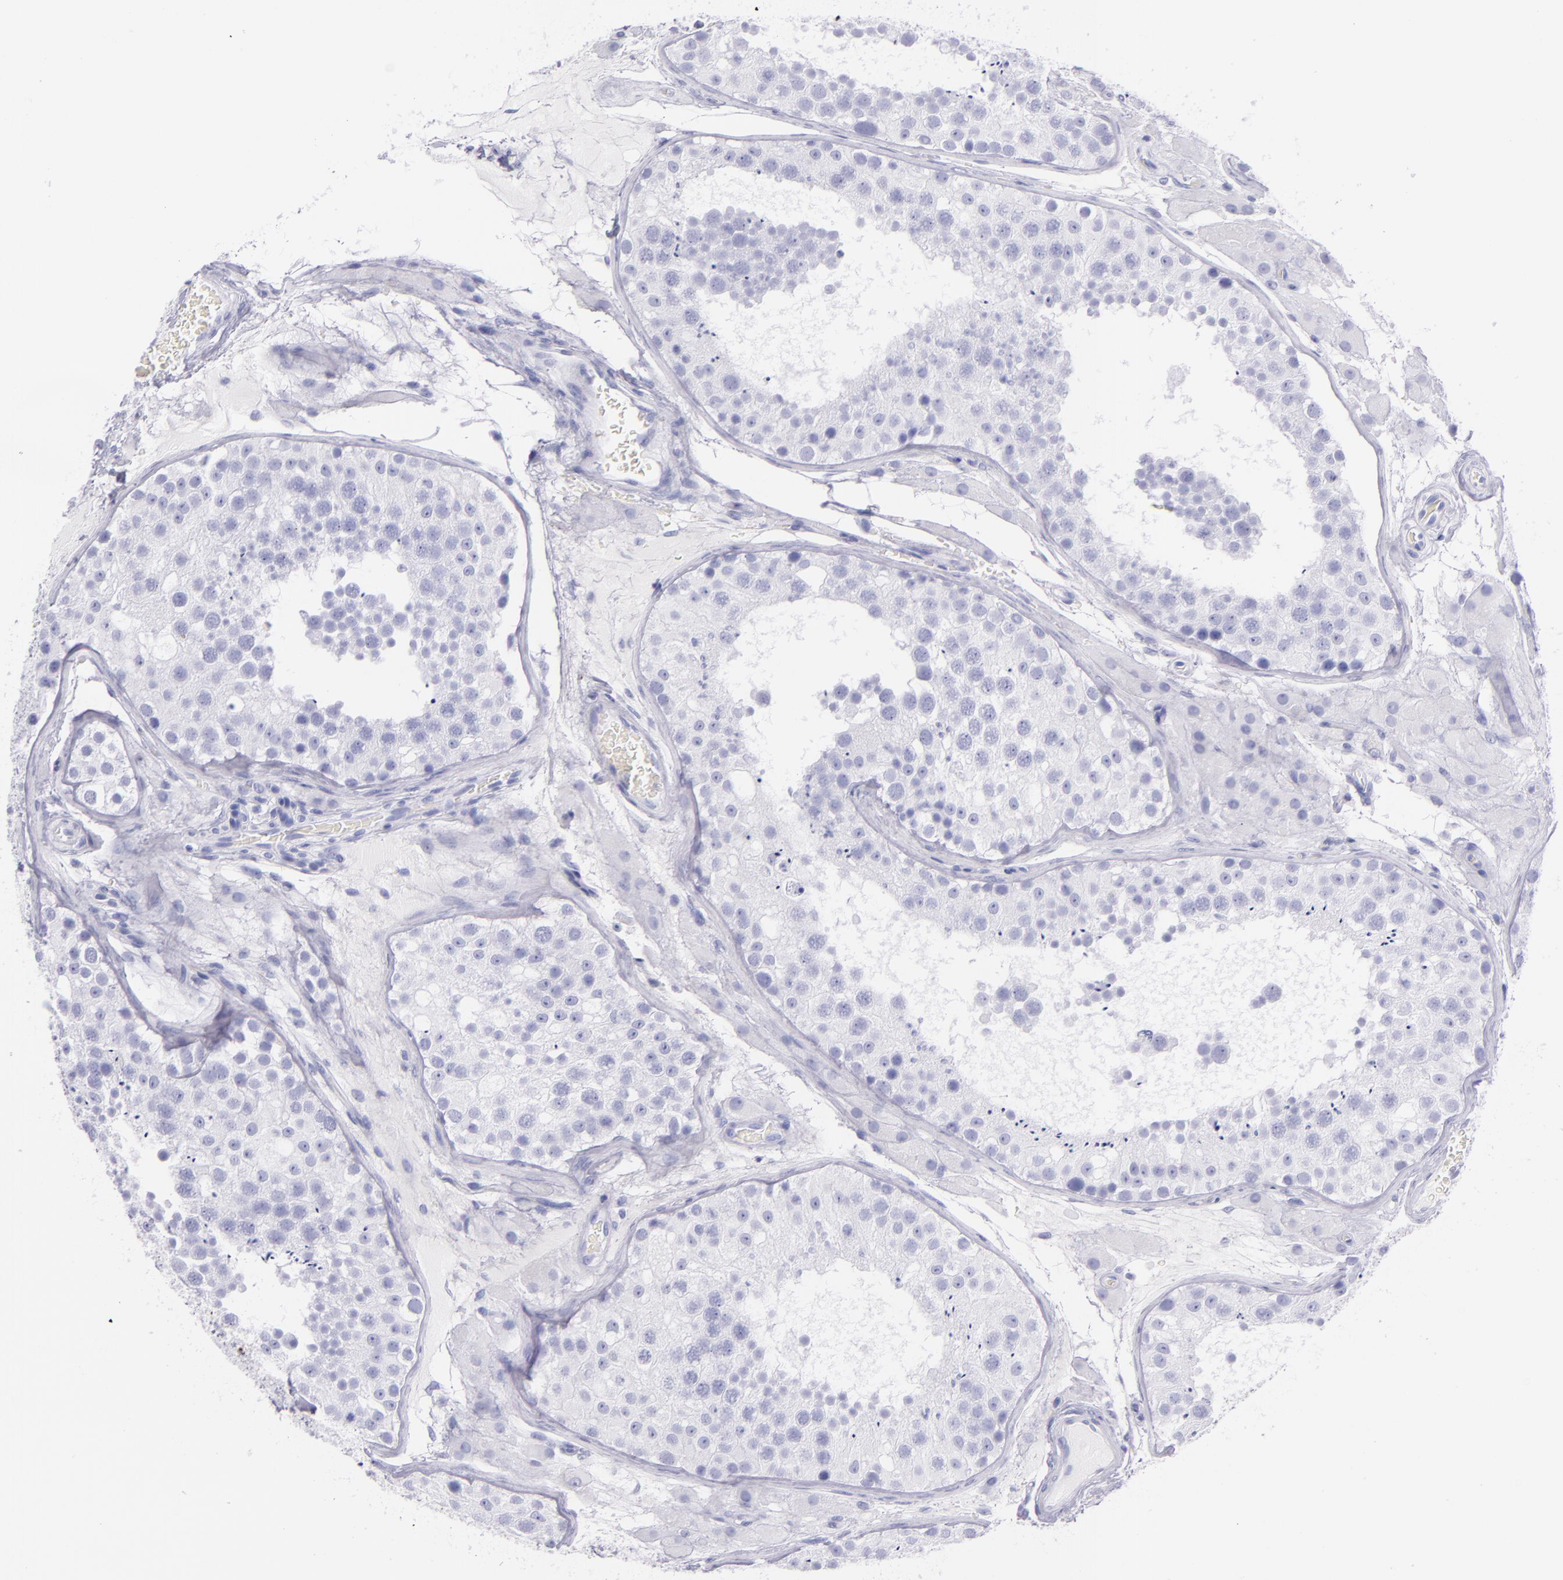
{"staining": {"intensity": "negative", "quantity": "none", "location": "none"}, "tissue": "testis", "cell_type": "Cells in seminiferous ducts", "image_type": "normal", "snomed": [{"axis": "morphology", "description": "Normal tissue, NOS"}, {"axis": "topography", "description": "Testis"}], "caption": "IHC image of unremarkable testis: testis stained with DAB displays no significant protein staining in cells in seminiferous ducts. Nuclei are stained in blue.", "gene": "SFTPA2", "patient": {"sex": "male", "age": 26}}